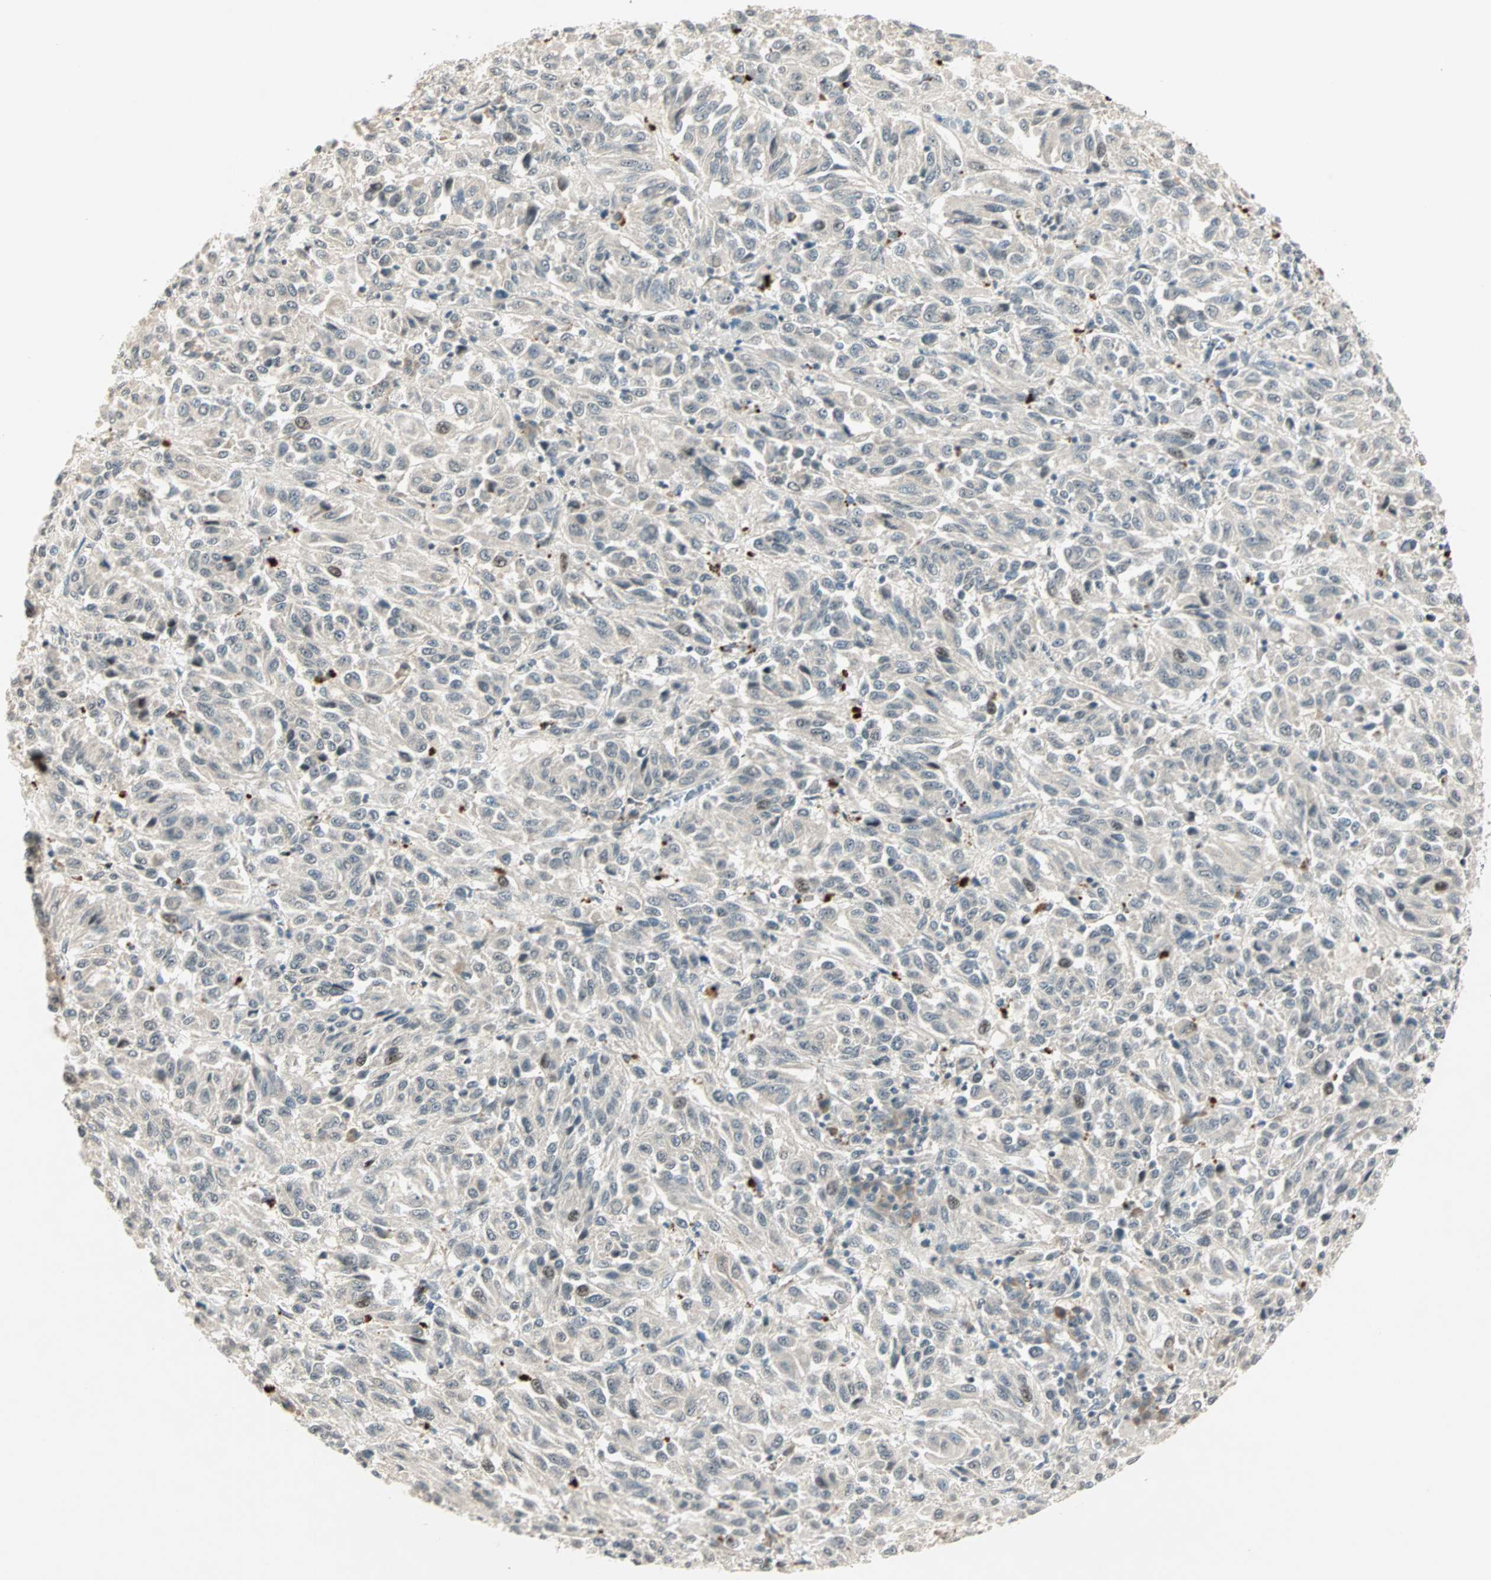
{"staining": {"intensity": "weak", "quantity": "<25%", "location": "nuclear"}, "tissue": "melanoma", "cell_type": "Tumor cells", "image_type": "cancer", "snomed": [{"axis": "morphology", "description": "Malignant melanoma, Metastatic site"}, {"axis": "topography", "description": "Lung"}], "caption": "An IHC photomicrograph of malignant melanoma (metastatic site) is shown. There is no staining in tumor cells of malignant melanoma (metastatic site). Nuclei are stained in blue.", "gene": "ACSL5", "patient": {"sex": "male", "age": 64}}